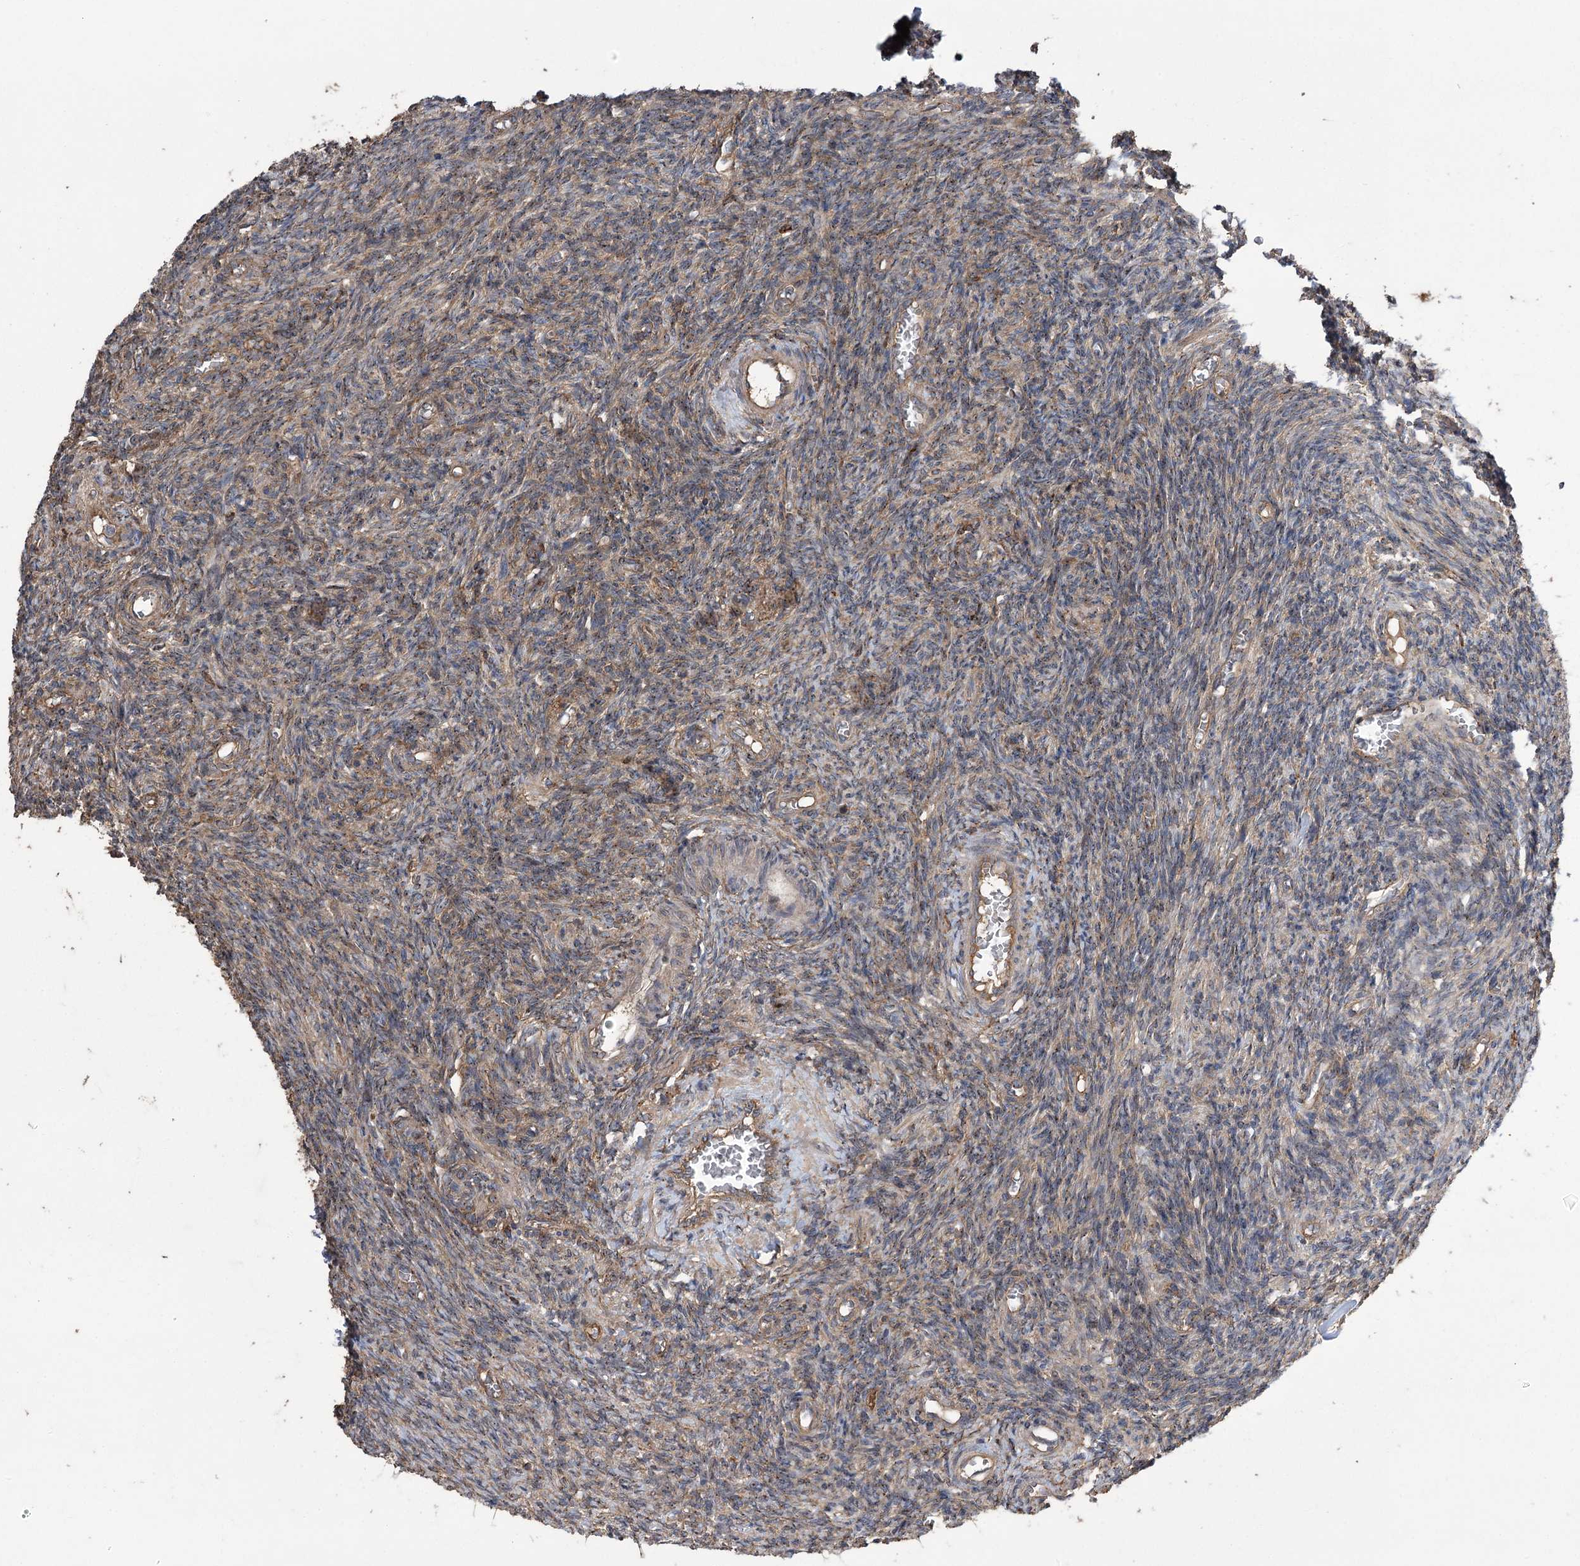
{"staining": {"intensity": "weak", "quantity": "25%-75%", "location": "cytoplasmic/membranous"}, "tissue": "ovary", "cell_type": "Ovarian stroma cells", "image_type": "normal", "snomed": [{"axis": "morphology", "description": "Normal tissue, NOS"}, {"axis": "topography", "description": "Ovary"}], "caption": "The histopathology image reveals staining of normal ovary, revealing weak cytoplasmic/membranous protein positivity (brown color) within ovarian stroma cells. The staining was performed using DAB (3,3'-diaminobenzidine), with brown indicating positive protein expression. Nuclei are stained blue with hematoxylin.", "gene": "PRSS53", "patient": {"sex": "female", "age": 27}}